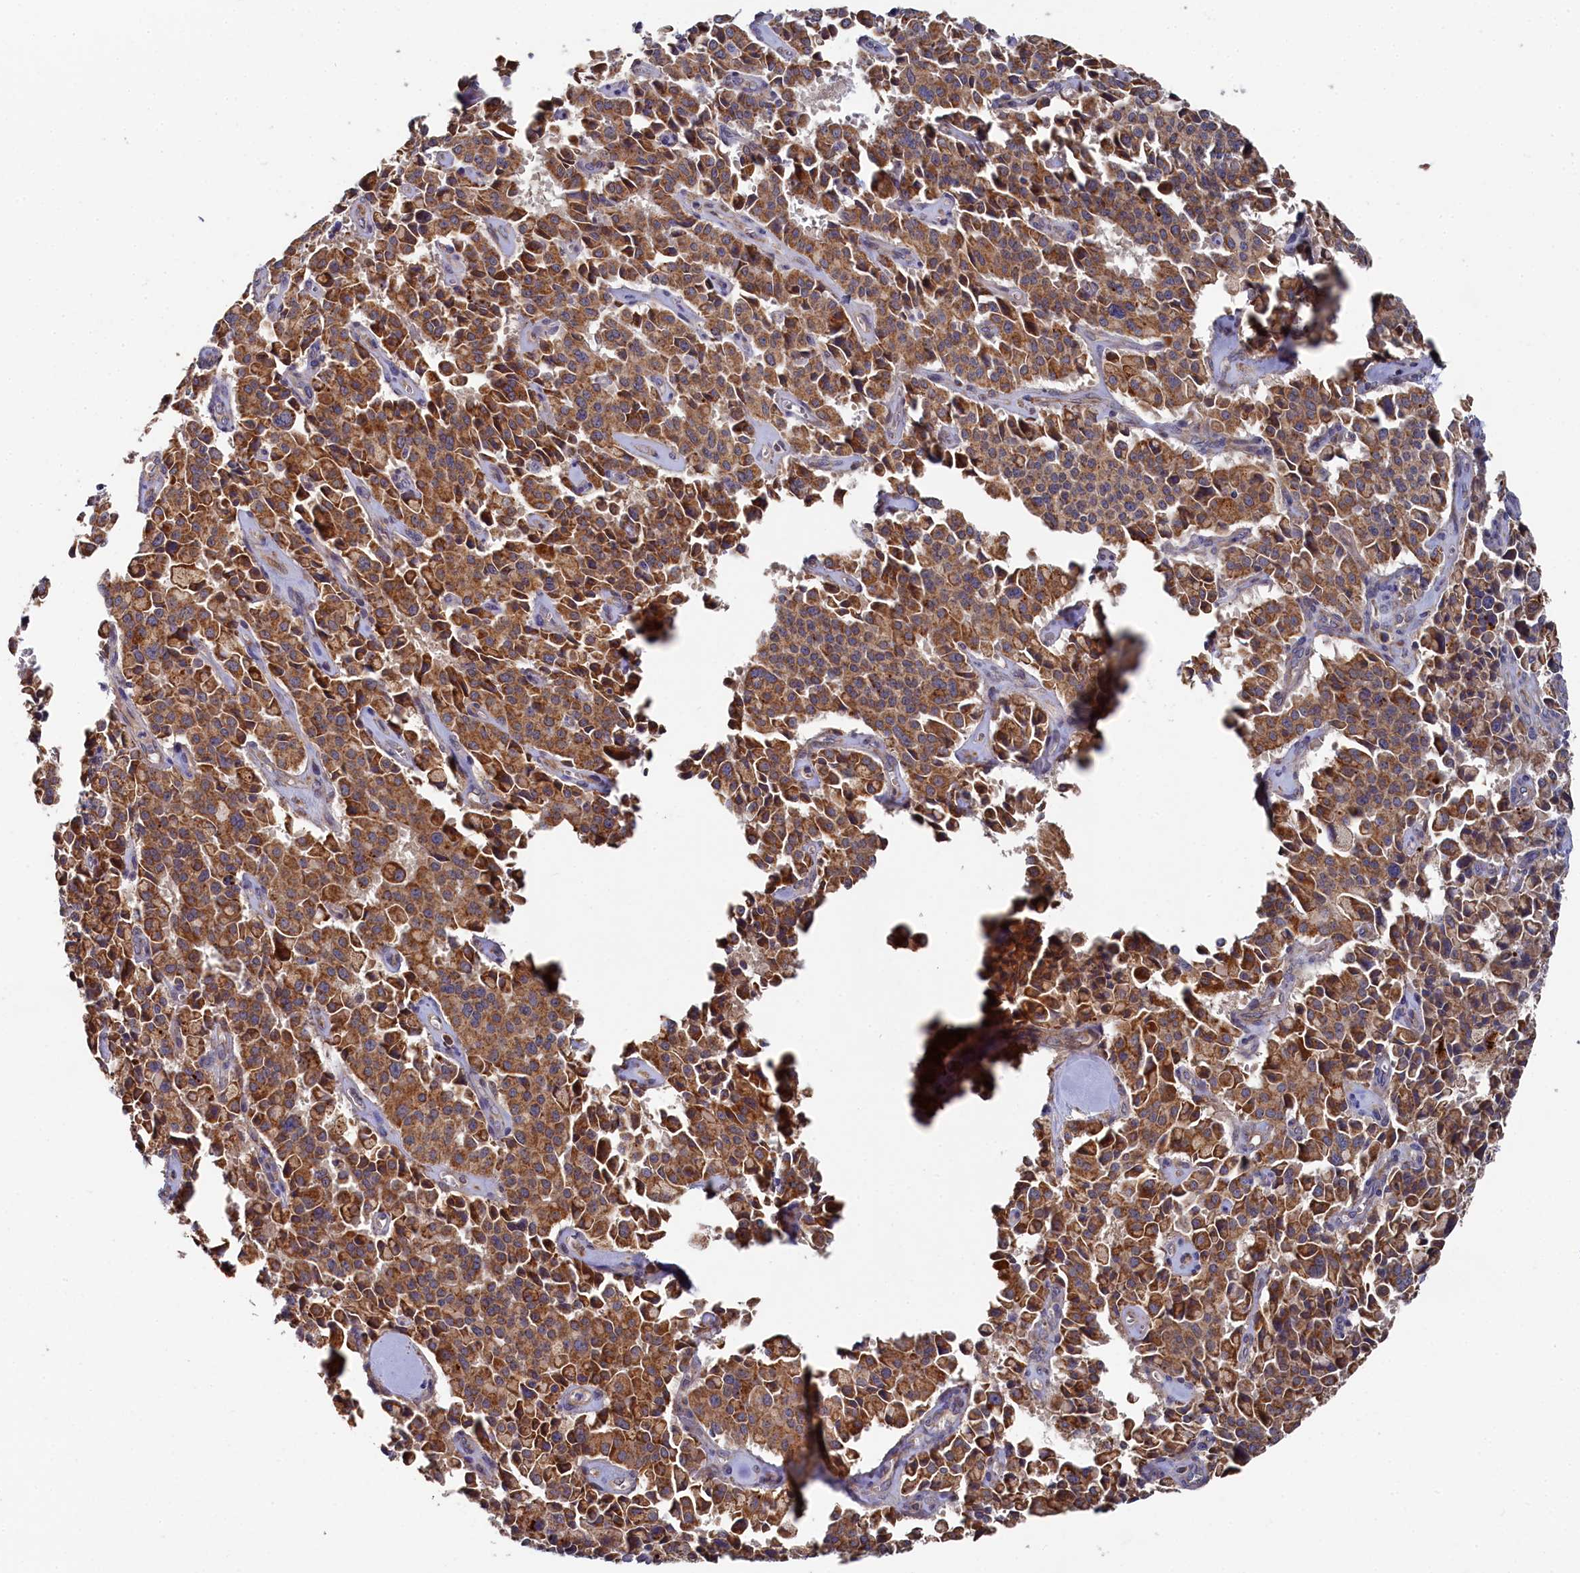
{"staining": {"intensity": "strong", "quantity": ">75%", "location": "cytoplasmic/membranous"}, "tissue": "pancreatic cancer", "cell_type": "Tumor cells", "image_type": "cancer", "snomed": [{"axis": "morphology", "description": "Adenocarcinoma, NOS"}, {"axis": "topography", "description": "Pancreas"}], "caption": "The image demonstrates immunohistochemical staining of pancreatic cancer. There is strong cytoplasmic/membranous expression is identified in about >75% of tumor cells.", "gene": "HAUS2", "patient": {"sex": "male", "age": 65}}